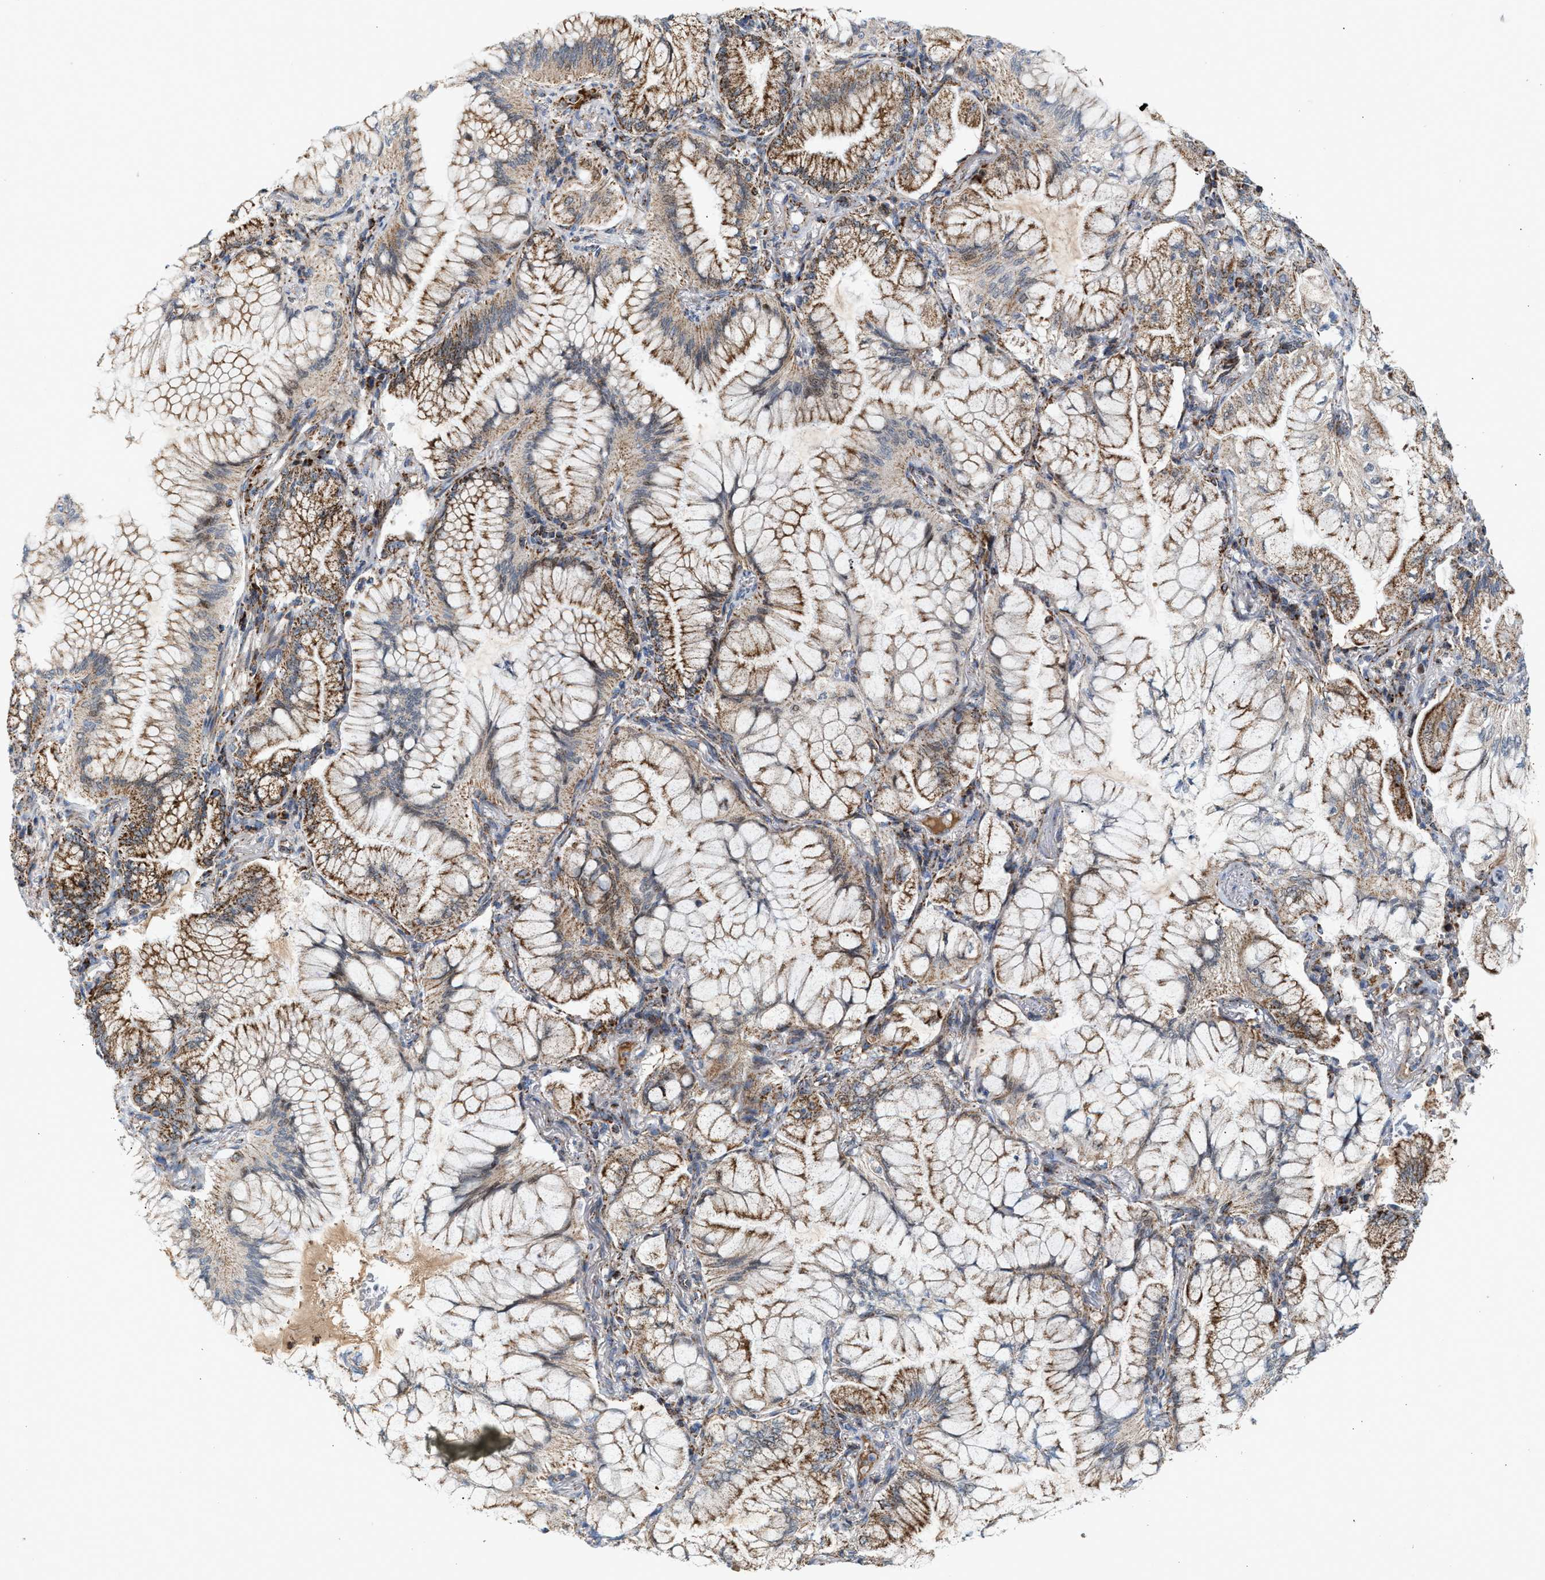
{"staining": {"intensity": "moderate", "quantity": ">75%", "location": "cytoplasmic/membranous"}, "tissue": "lung cancer", "cell_type": "Tumor cells", "image_type": "cancer", "snomed": [{"axis": "morphology", "description": "Adenocarcinoma, NOS"}, {"axis": "topography", "description": "Lung"}], "caption": "Protein analysis of lung cancer (adenocarcinoma) tissue displays moderate cytoplasmic/membranous expression in approximately >75% of tumor cells. (DAB IHC, brown staining for protein, blue staining for nuclei).", "gene": "PMPCA", "patient": {"sex": "female", "age": 70}}